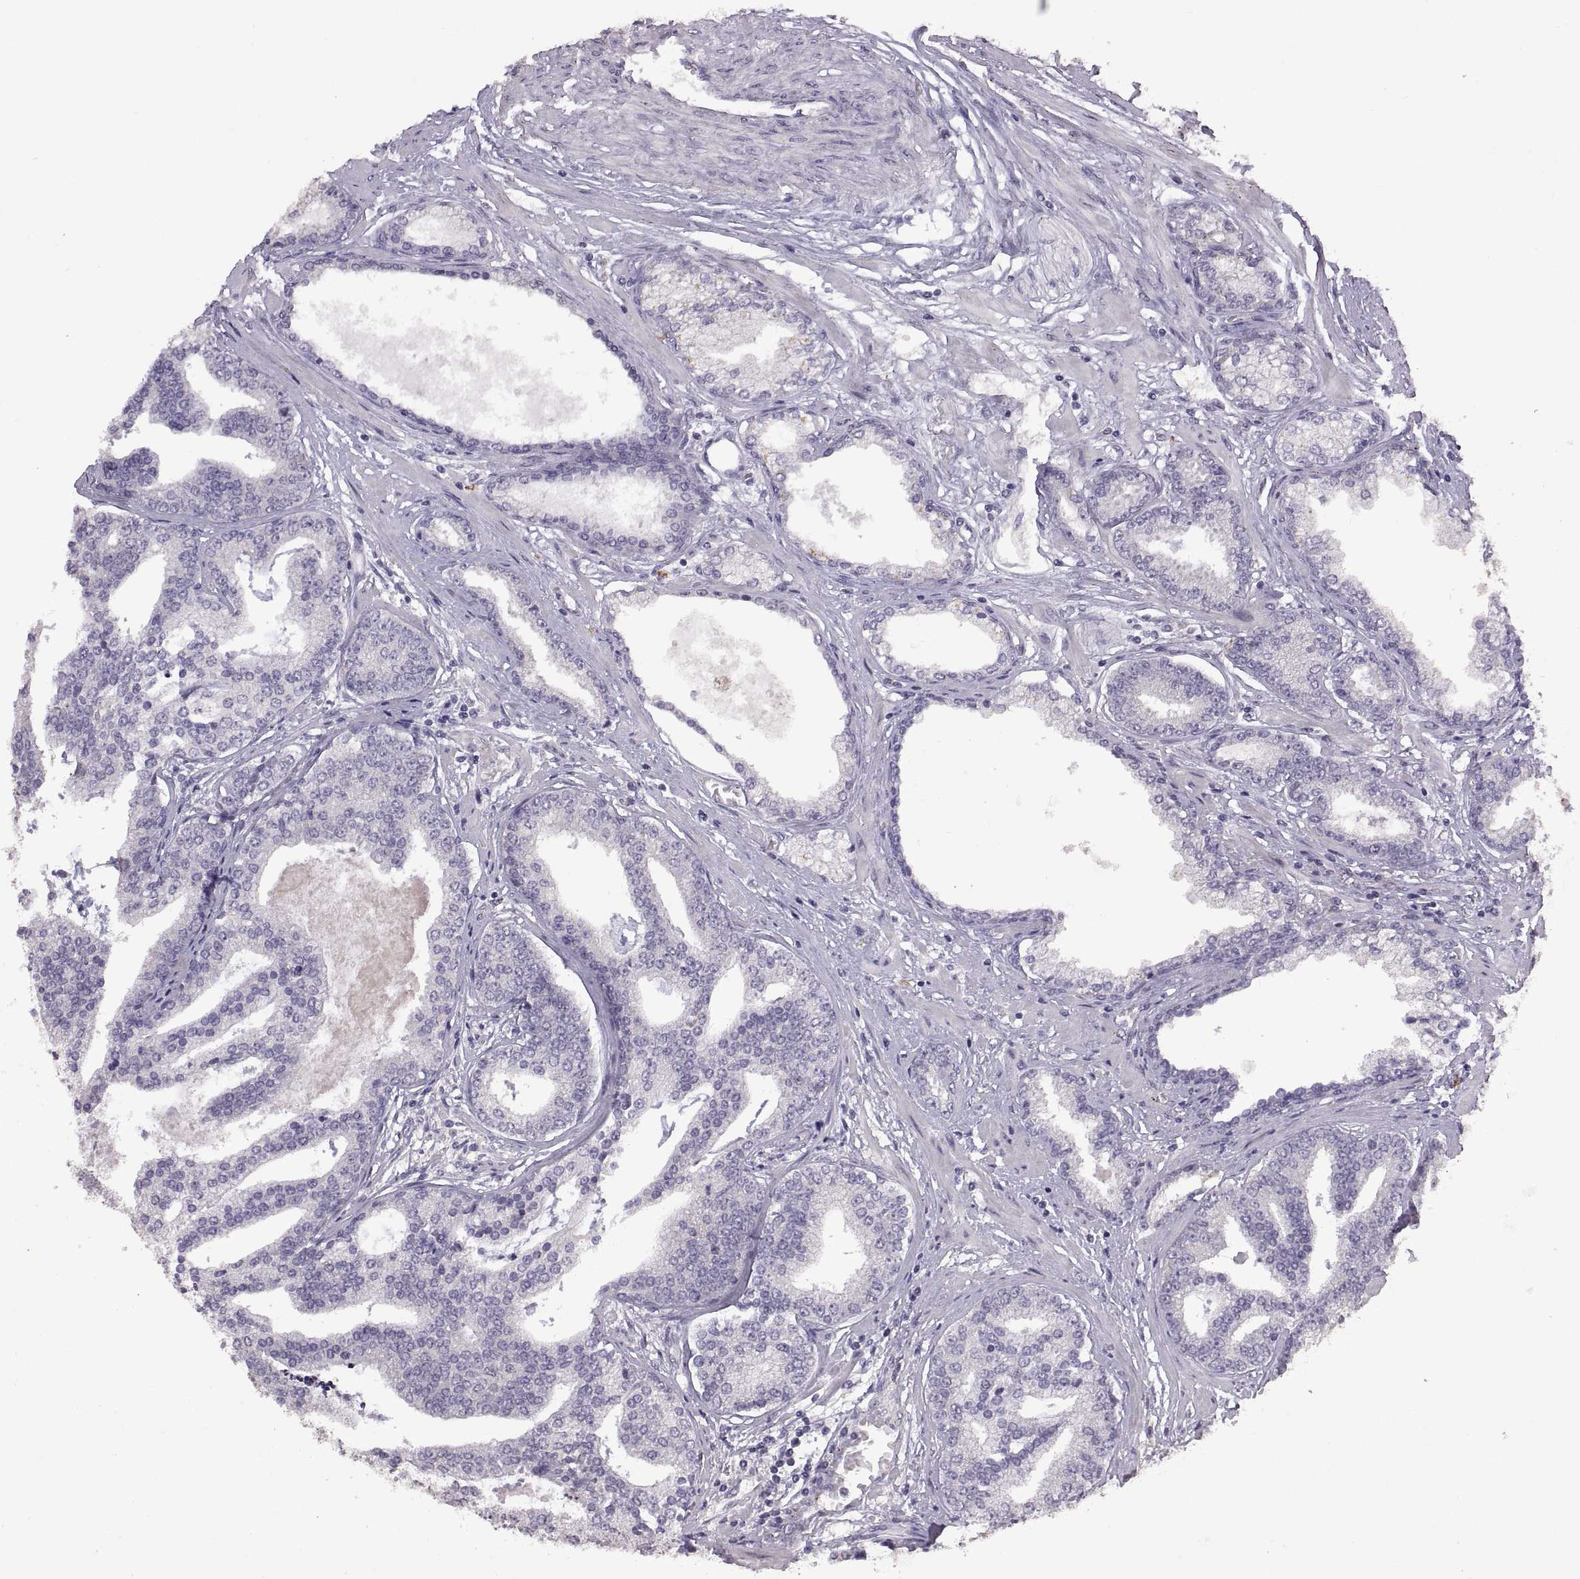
{"staining": {"intensity": "negative", "quantity": "none", "location": "none"}, "tissue": "prostate cancer", "cell_type": "Tumor cells", "image_type": "cancer", "snomed": [{"axis": "morphology", "description": "Adenocarcinoma, NOS"}, {"axis": "topography", "description": "Prostate"}], "caption": "Adenocarcinoma (prostate) was stained to show a protein in brown. There is no significant staining in tumor cells.", "gene": "DEFB136", "patient": {"sex": "male", "age": 64}}